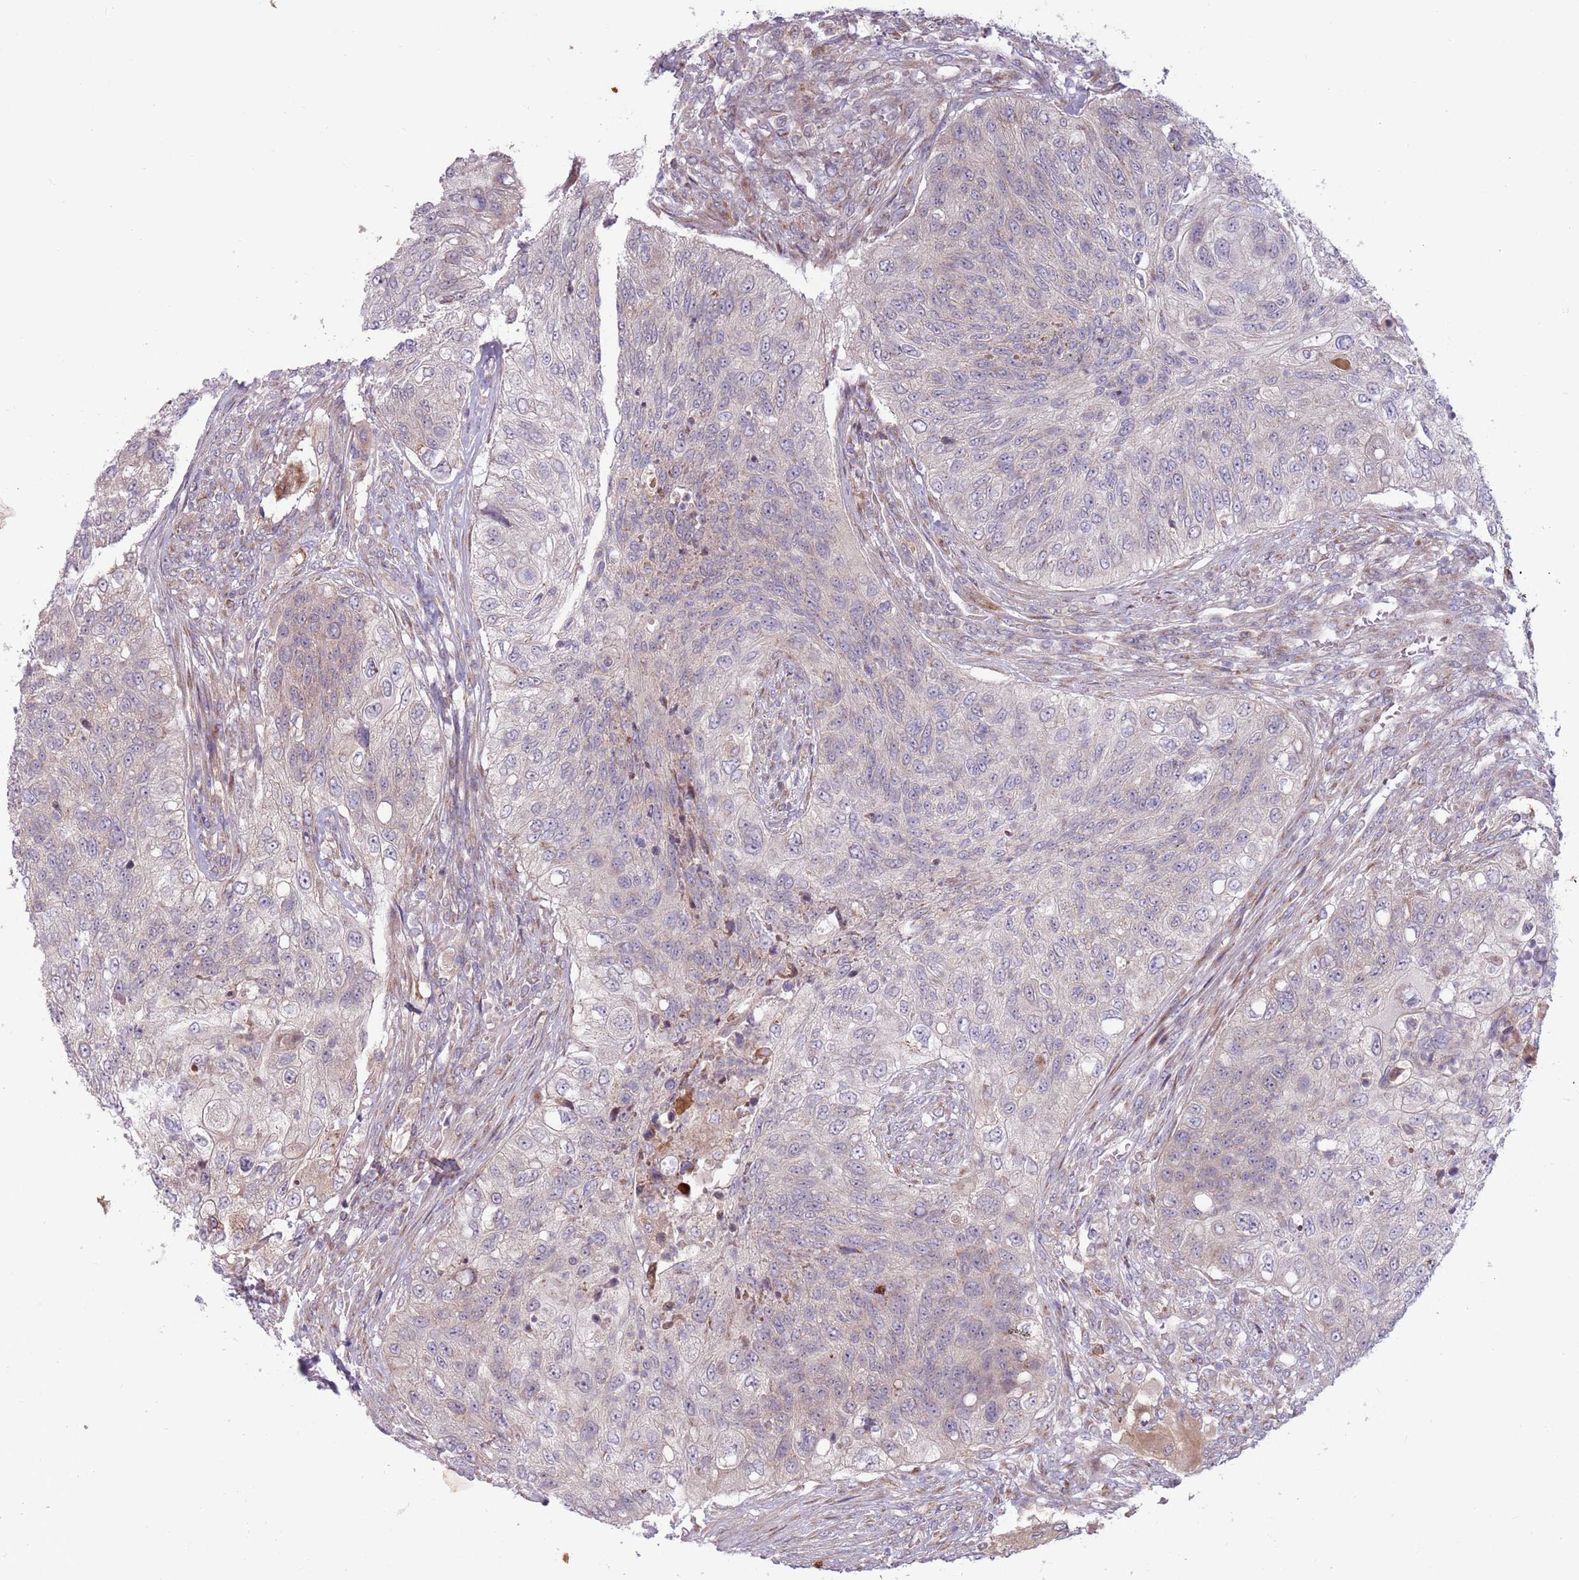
{"staining": {"intensity": "negative", "quantity": "none", "location": "none"}, "tissue": "urothelial cancer", "cell_type": "Tumor cells", "image_type": "cancer", "snomed": [{"axis": "morphology", "description": "Urothelial carcinoma, High grade"}, {"axis": "topography", "description": "Urinary bladder"}], "caption": "This image is of urothelial cancer stained with immunohistochemistry to label a protein in brown with the nuclei are counter-stained blue. There is no positivity in tumor cells.", "gene": "CCDC150", "patient": {"sex": "female", "age": 60}}